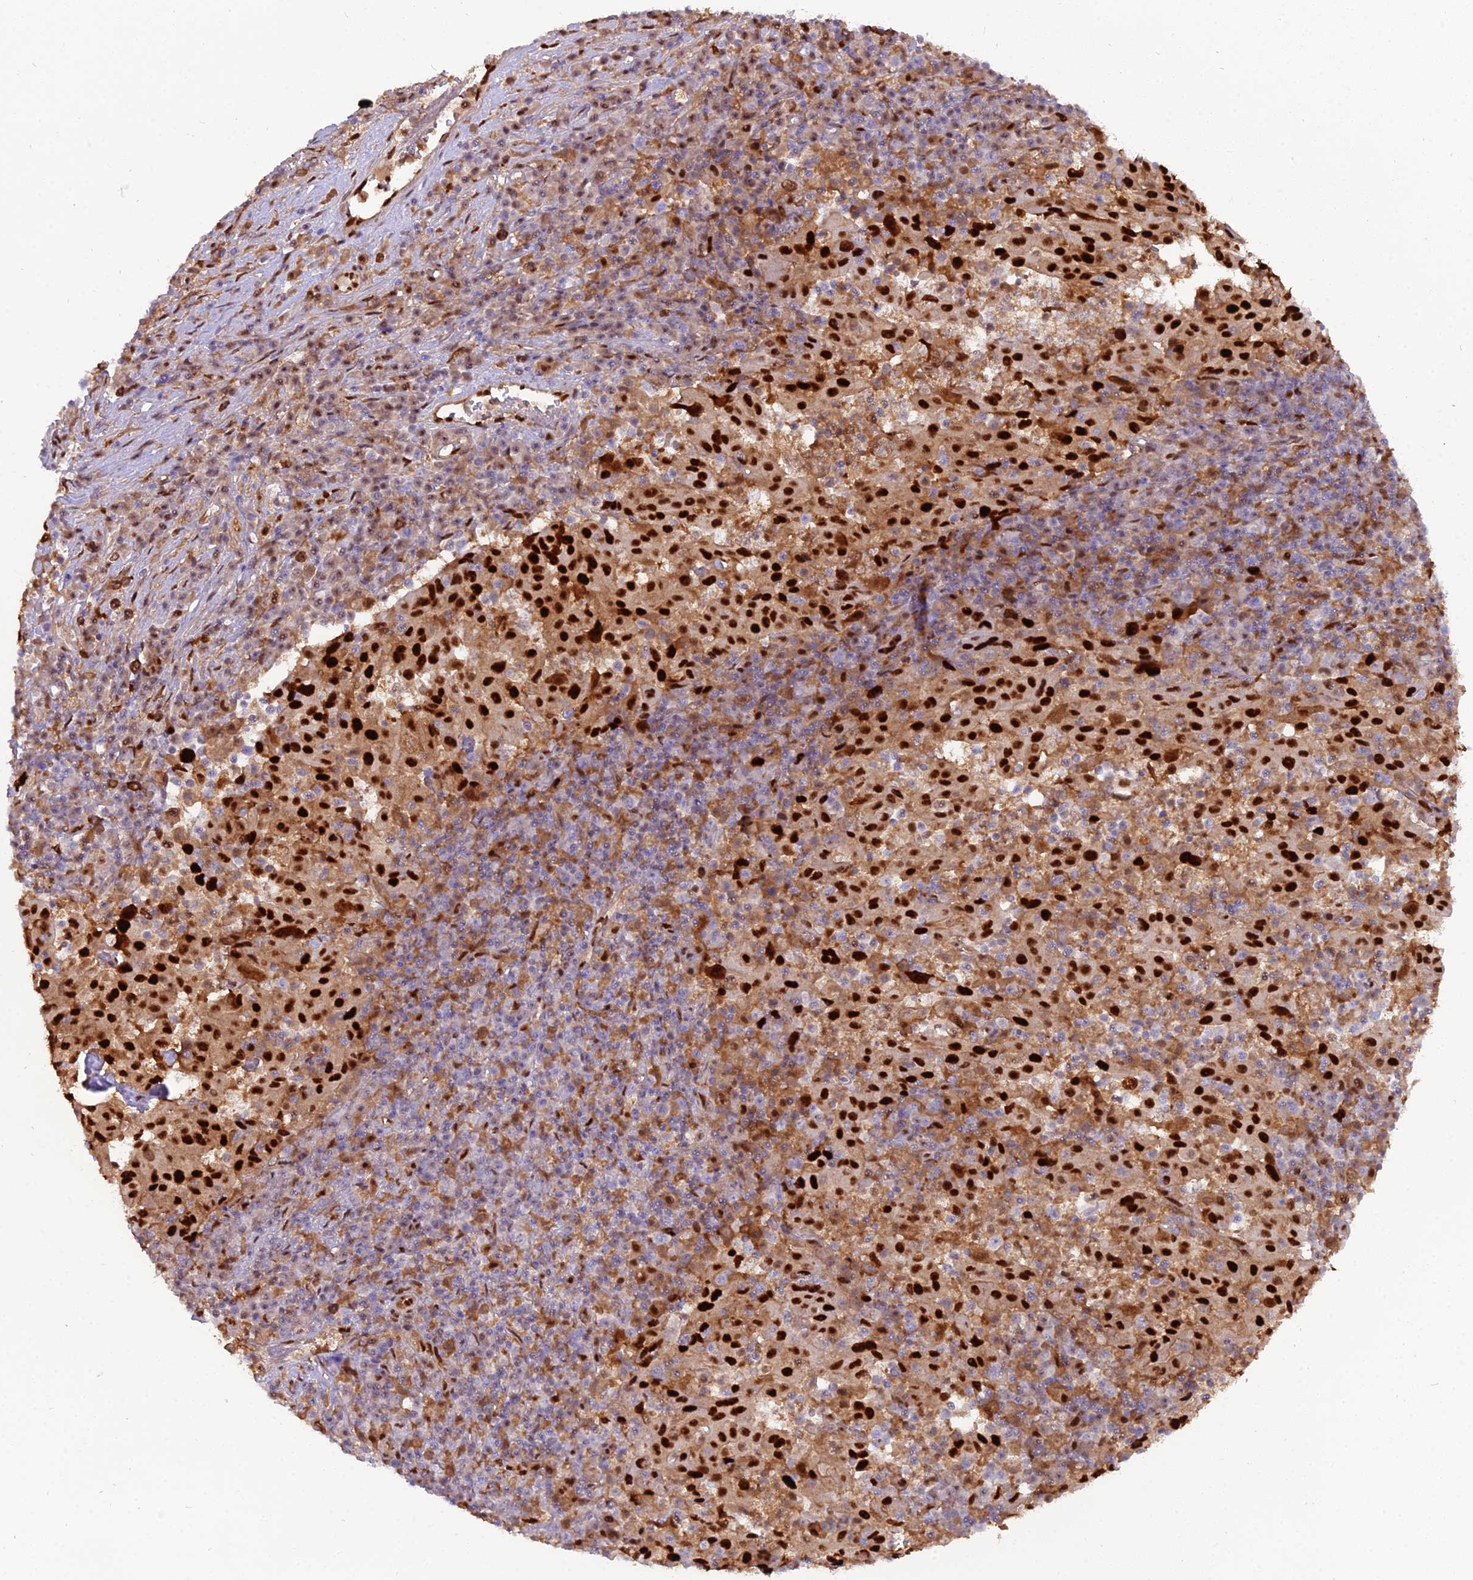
{"staining": {"intensity": "strong", "quantity": ">75%", "location": "nuclear"}, "tissue": "pancreatic cancer", "cell_type": "Tumor cells", "image_type": "cancer", "snomed": [{"axis": "morphology", "description": "Adenocarcinoma, NOS"}, {"axis": "topography", "description": "Pancreas"}], "caption": "IHC (DAB (3,3'-diaminobenzidine)) staining of human pancreatic cancer (adenocarcinoma) reveals strong nuclear protein staining in approximately >75% of tumor cells.", "gene": "NPEPL1", "patient": {"sex": "male", "age": 63}}